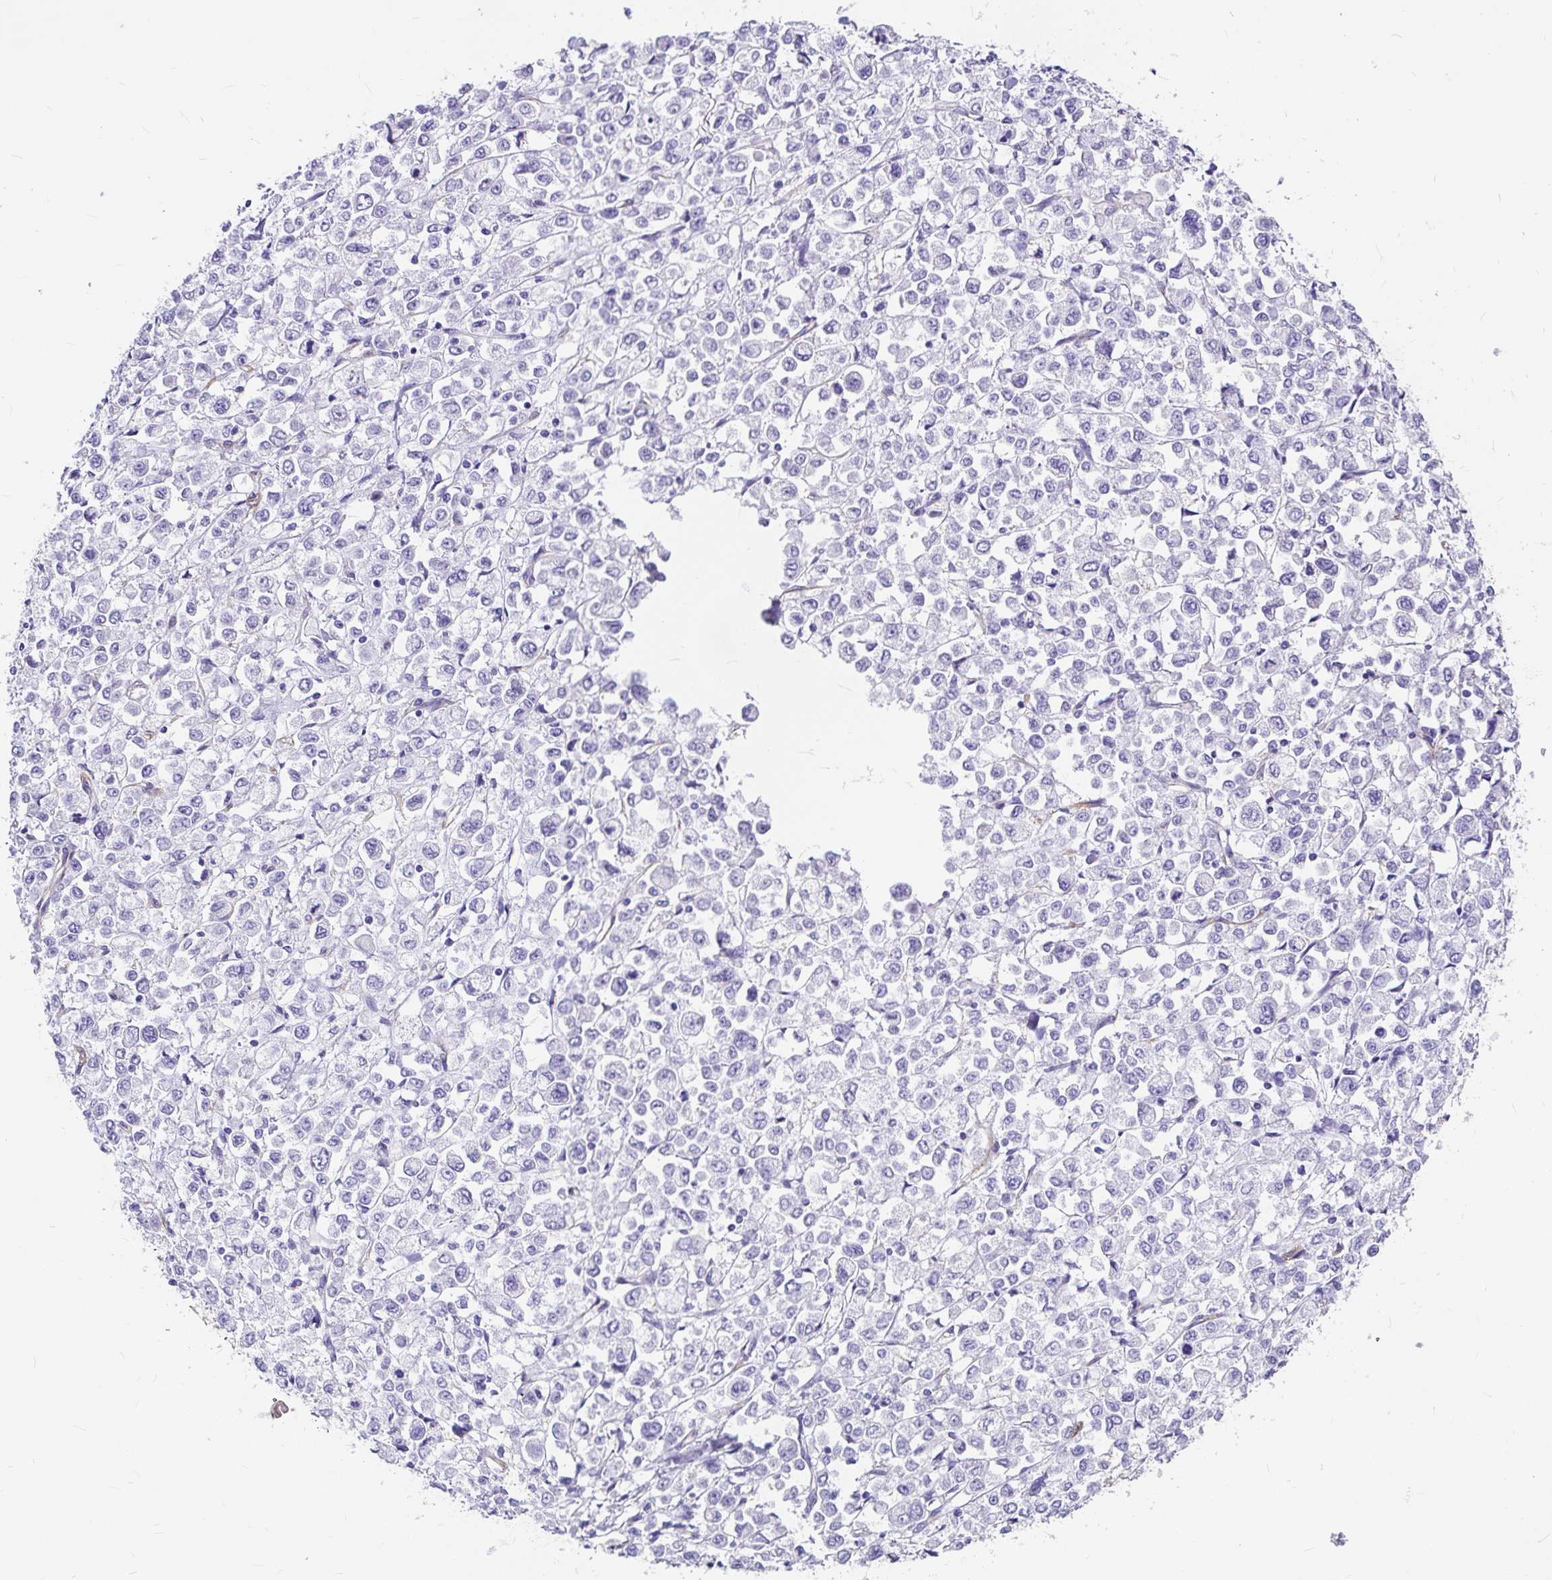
{"staining": {"intensity": "negative", "quantity": "none", "location": "none"}, "tissue": "stomach cancer", "cell_type": "Tumor cells", "image_type": "cancer", "snomed": [{"axis": "morphology", "description": "Adenocarcinoma, NOS"}, {"axis": "topography", "description": "Stomach, upper"}], "caption": "Tumor cells show no significant positivity in adenocarcinoma (stomach).", "gene": "MYO1B", "patient": {"sex": "male", "age": 70}}